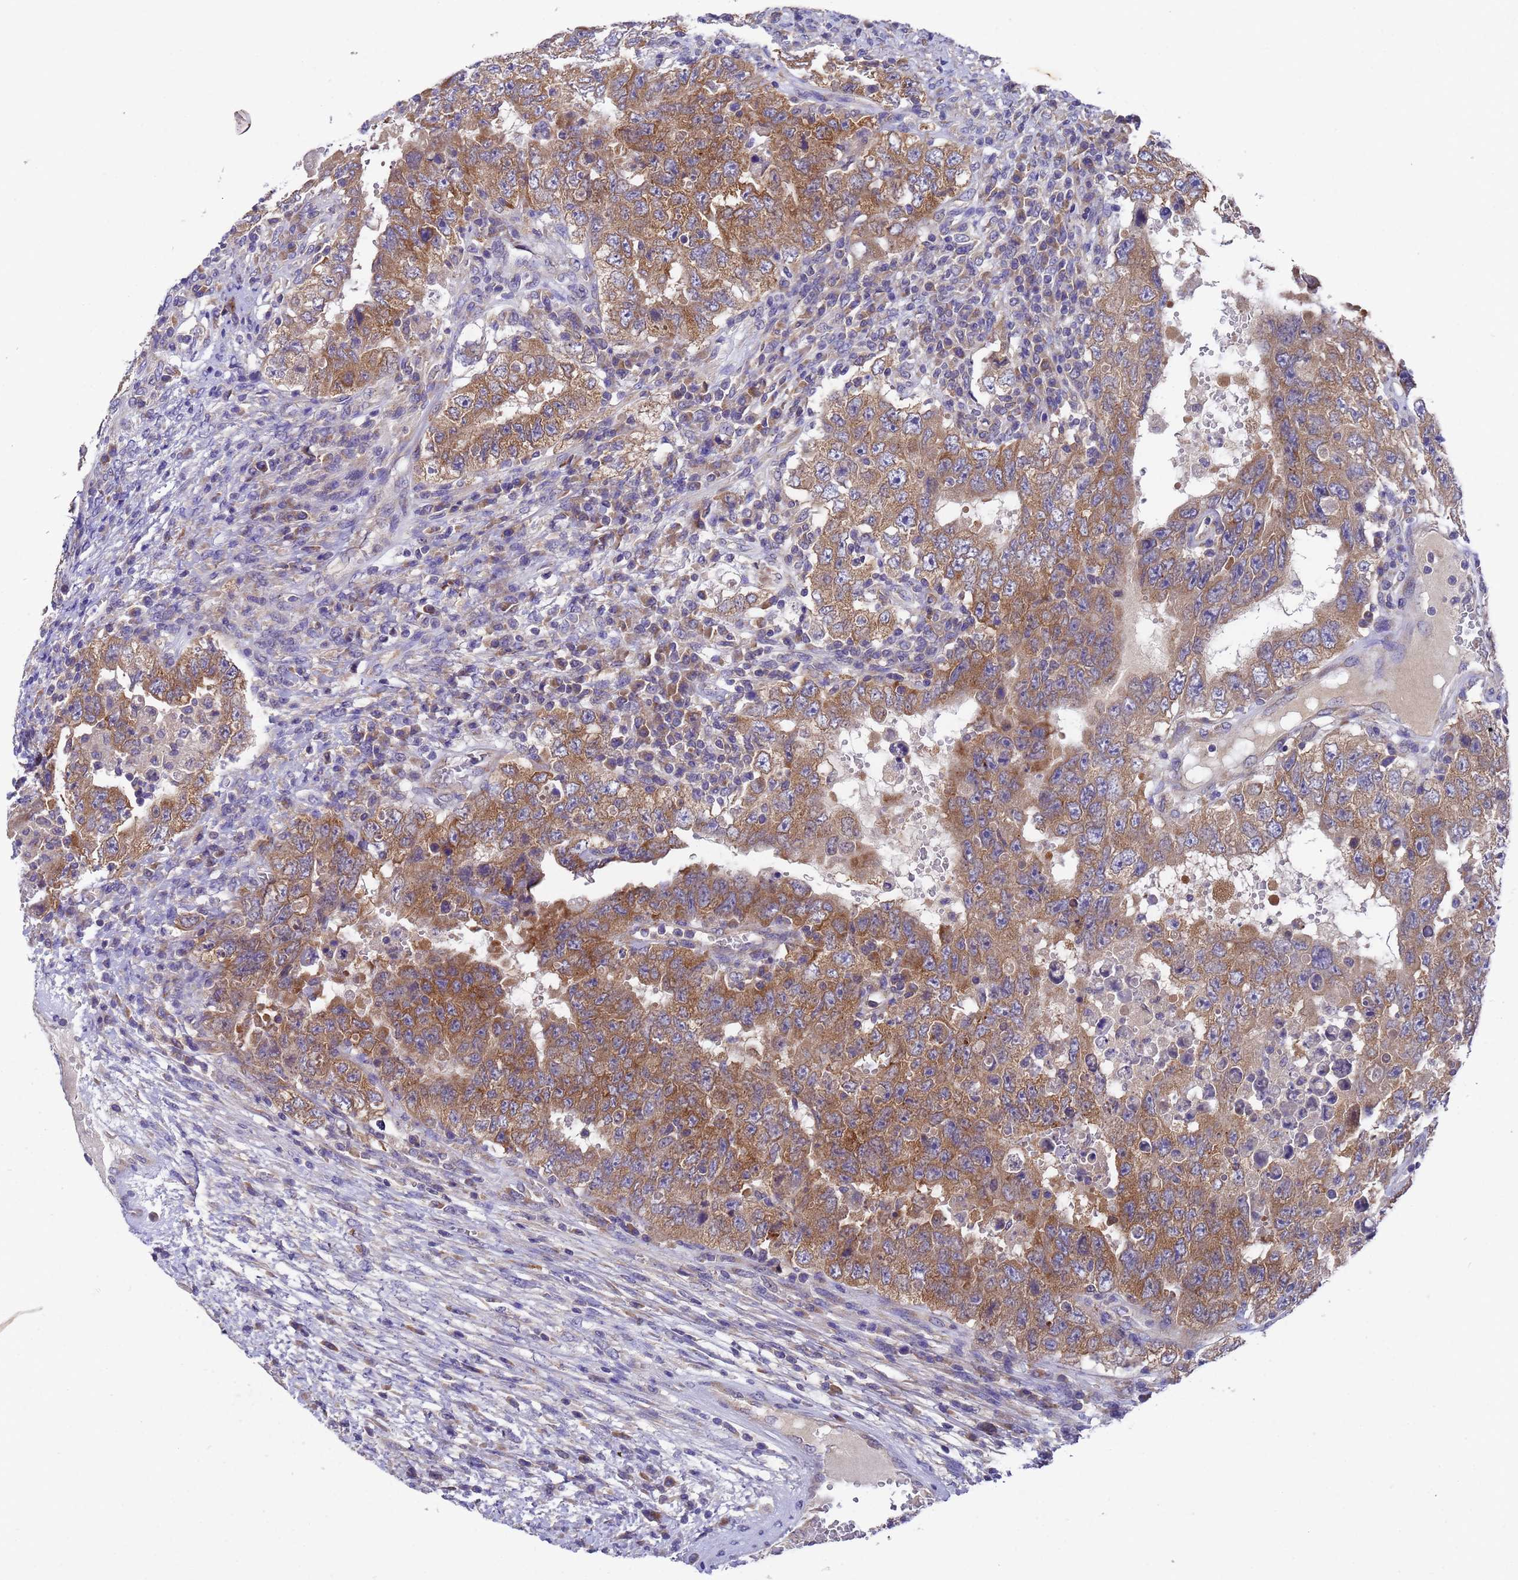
{"staining": {"intensity": "moderate", "quantity": ">75%", "location": "cytoplasmic/membranous"}, "tissue": "testis cancer", "cell_type": "Tumor cells", "image_type": "cancer", "snomed": [{"axis": "morphology", "description": "Carcinoma, Embryonal, NOS"}, {"axis": "topography", "description": "Testis"}], "caption": "Immunohistochemical staining of human testis embryonal carcinoma demonstrates medium levels of moderate cytoplasmic/membranous protein positivity in approximately >75% of tumor cells.", "gene": "DCAF12L2", "patient": {"sex": "male", "age": 26}}